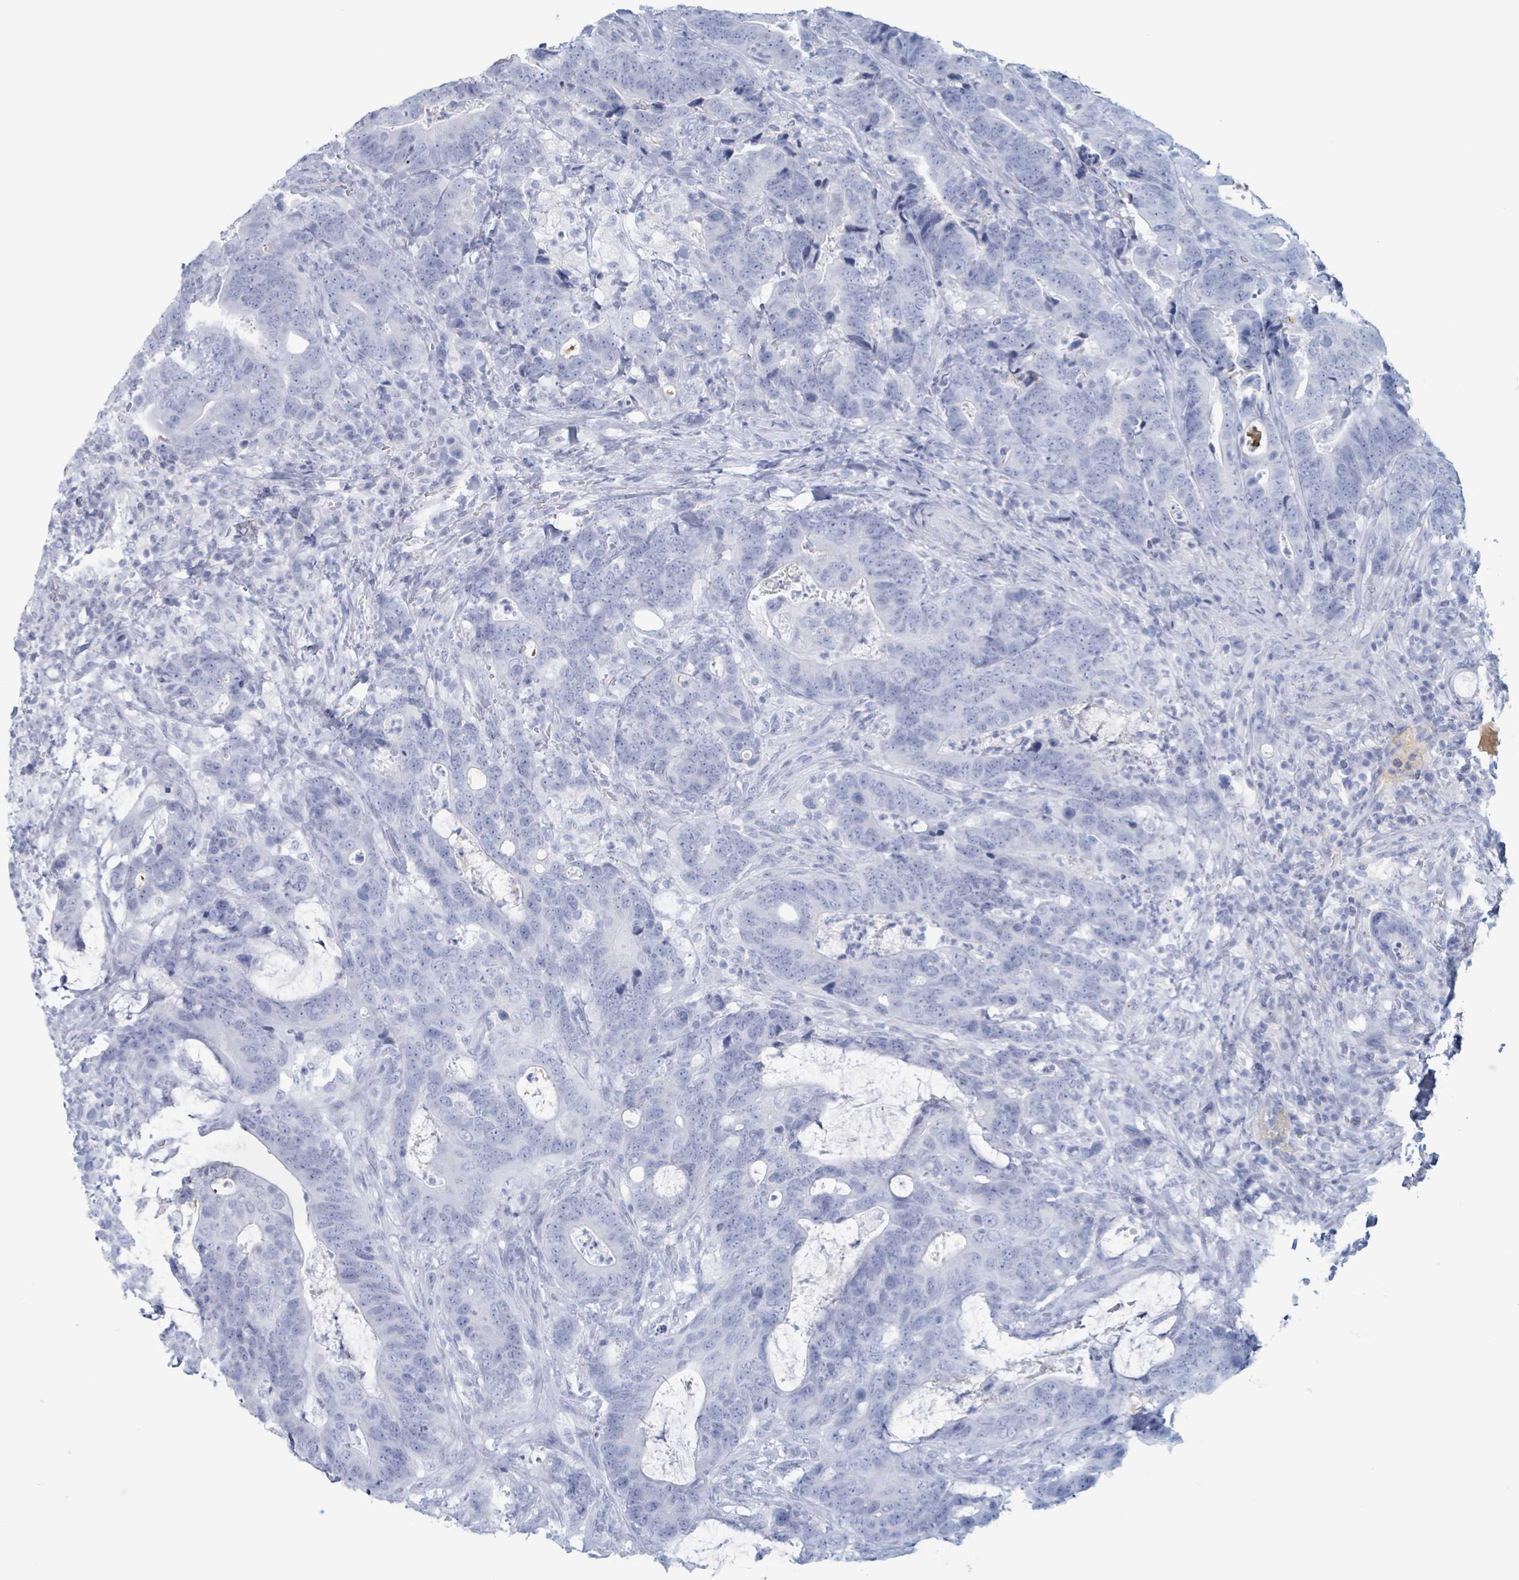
{"staining": {"intensity": "negative", "quantity": "none", "location": "none"}, "tissue": "colorectal cancer", "cell_type": "Tumor cells", "image_type": "cancer", "snomed": [{"axis": "morphology", "description": "Adenocarcinoma, NOS"}, {"axis": "topography", "description": "Colon"}], "caption": "Tumor cells are negative for protein expression in human colorectal adenocarcinoma.", "gene": "KLK4", "patient": {"sex": "female", "age": 82}}